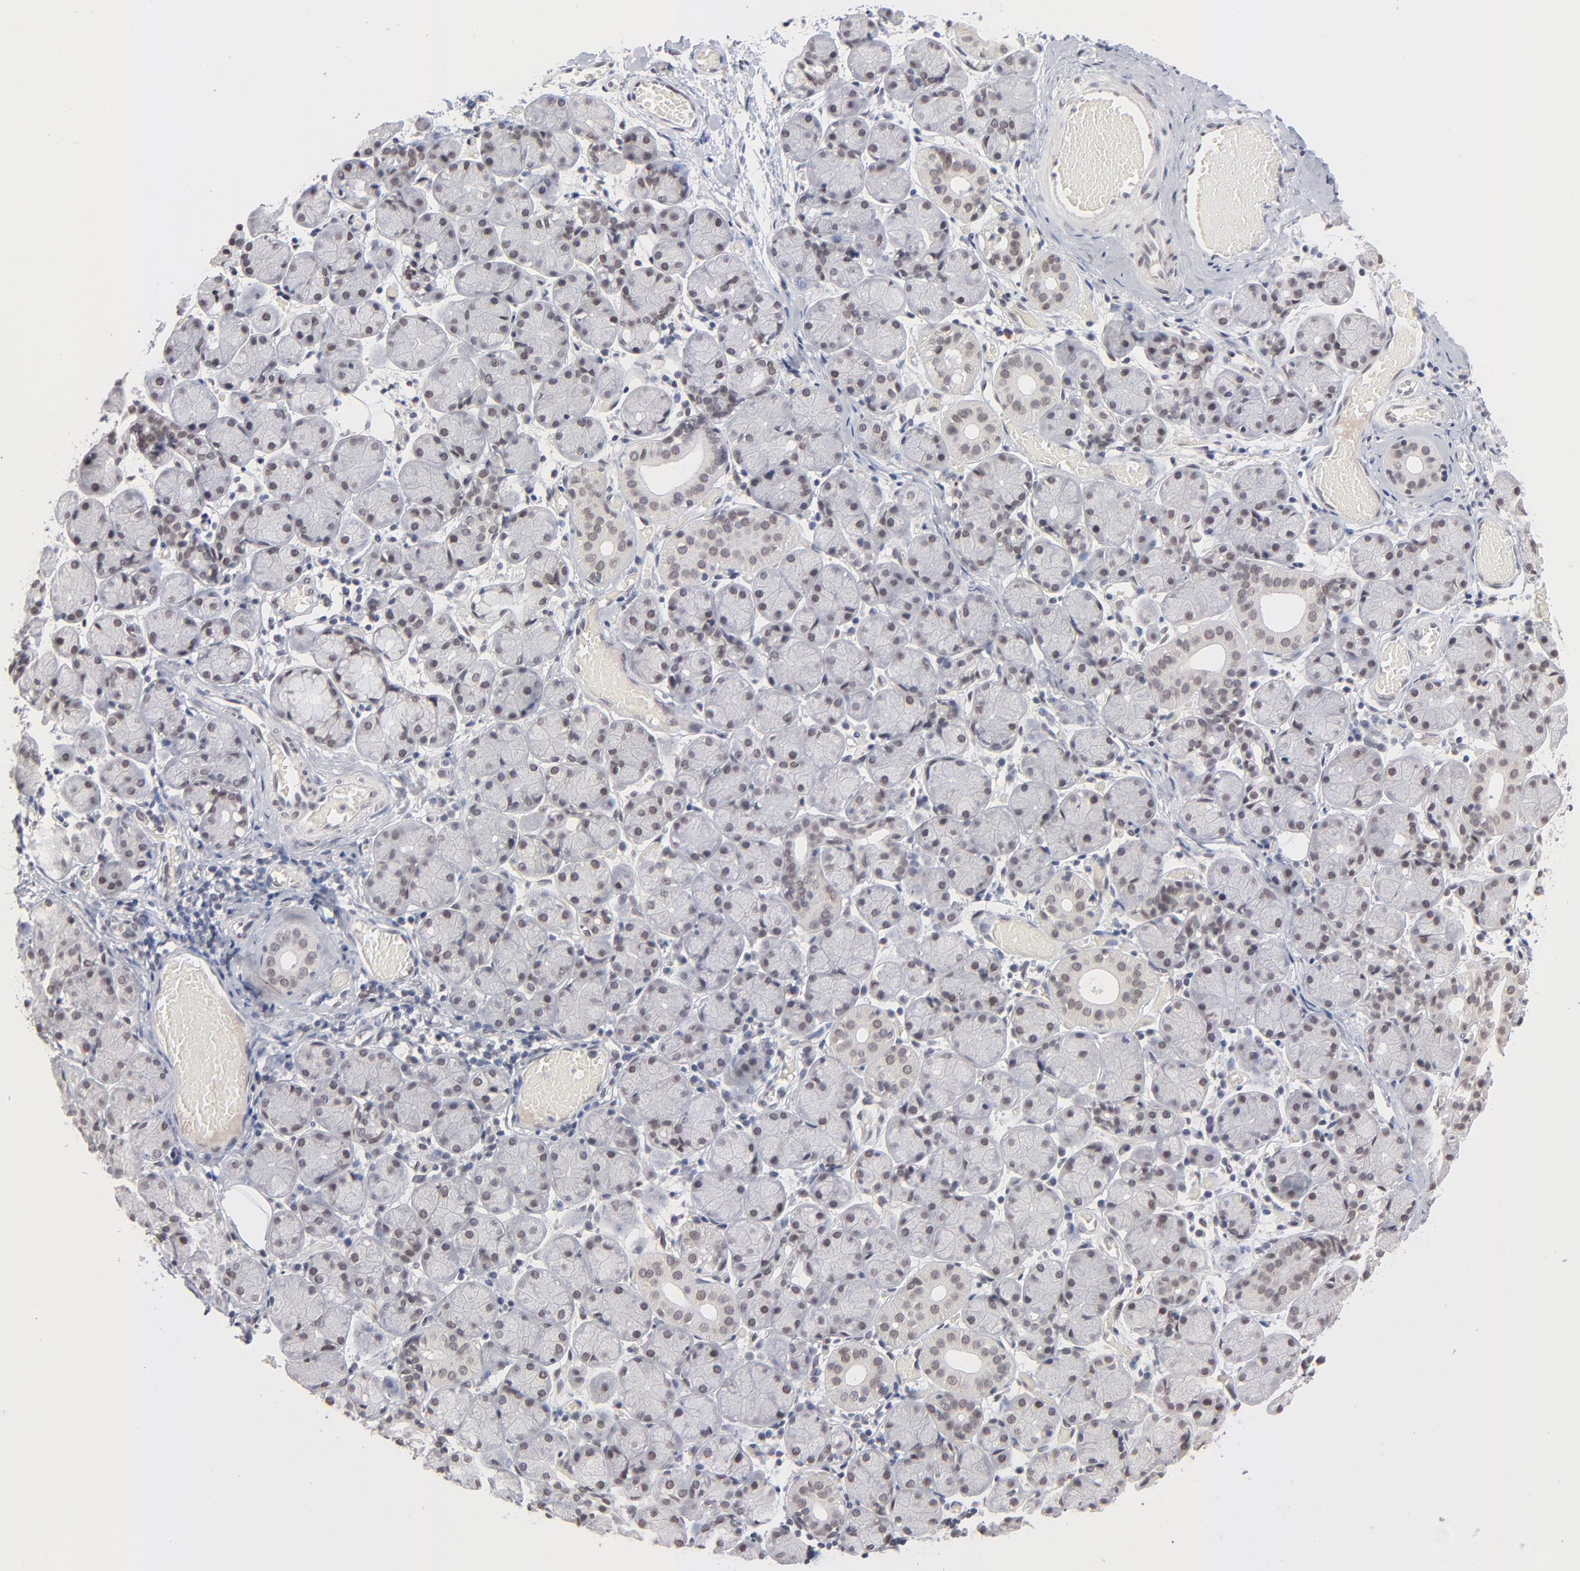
{"staining": {"intensity": "weak", "quantity": "<25%", "location": "nuclear"}, "tissue": "salivary gland", "cell_type": "Glandular cells", "image_type": "normal", "snomed": [{"axis": "morphology", "description": "Normal tissue, NOS"}, {"axis": "topography", "description": "Salivary gland"}], "caption": "Glandular cells show no significant expression in normal salivary gland. The staining is performed using DAB (3,3'-diaminobenzidine) brown chromogen with nuclei counter-stained in using hematoxylin.", "gene": "MBIP", "patient": {"sex": "female", "age": 24}}